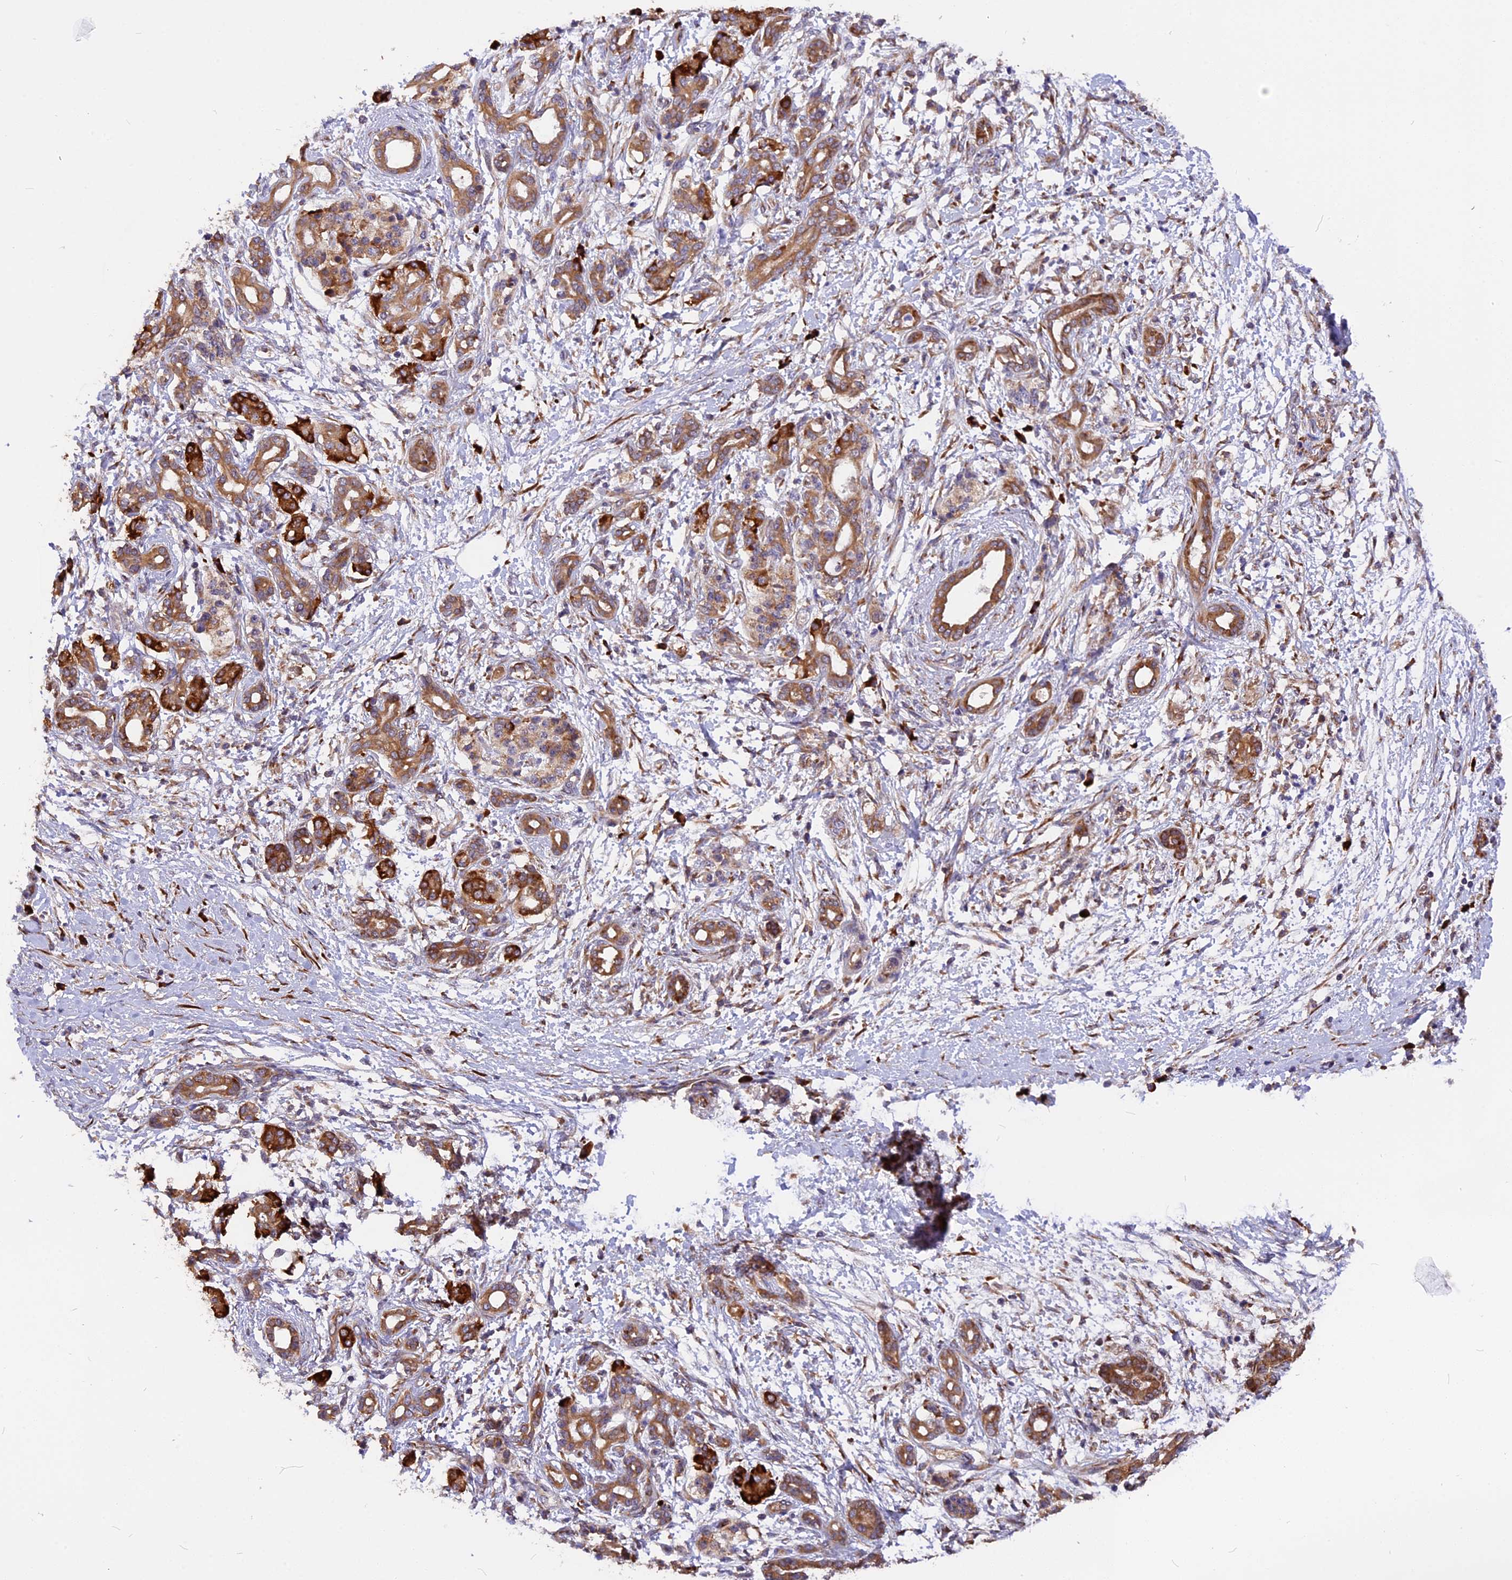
{"staining": {"intensity": "moderate", "quantity": ">75%", "location": "cytoplasmic/membranous"}, "tissue": "pancreatic cancer", "cell_type": "Tumor cells", "image_type": "cancer", "snomed": [{"axis": "morphology", "description": "Adenocarcinoma, NOS"}, {"axis": "topography", "description": "Pancreas"}], "caption": "A high-resolution histopathology image shows immunohistochemistry (IHC) staining of pancreatic cancer (adenocarcinoma), which displays moderate cytoplasmic/membranous positivity in about >75% of tumor cells.", "gene": "GNPTAB", "patient": {"sex": "female", "age": 55}}